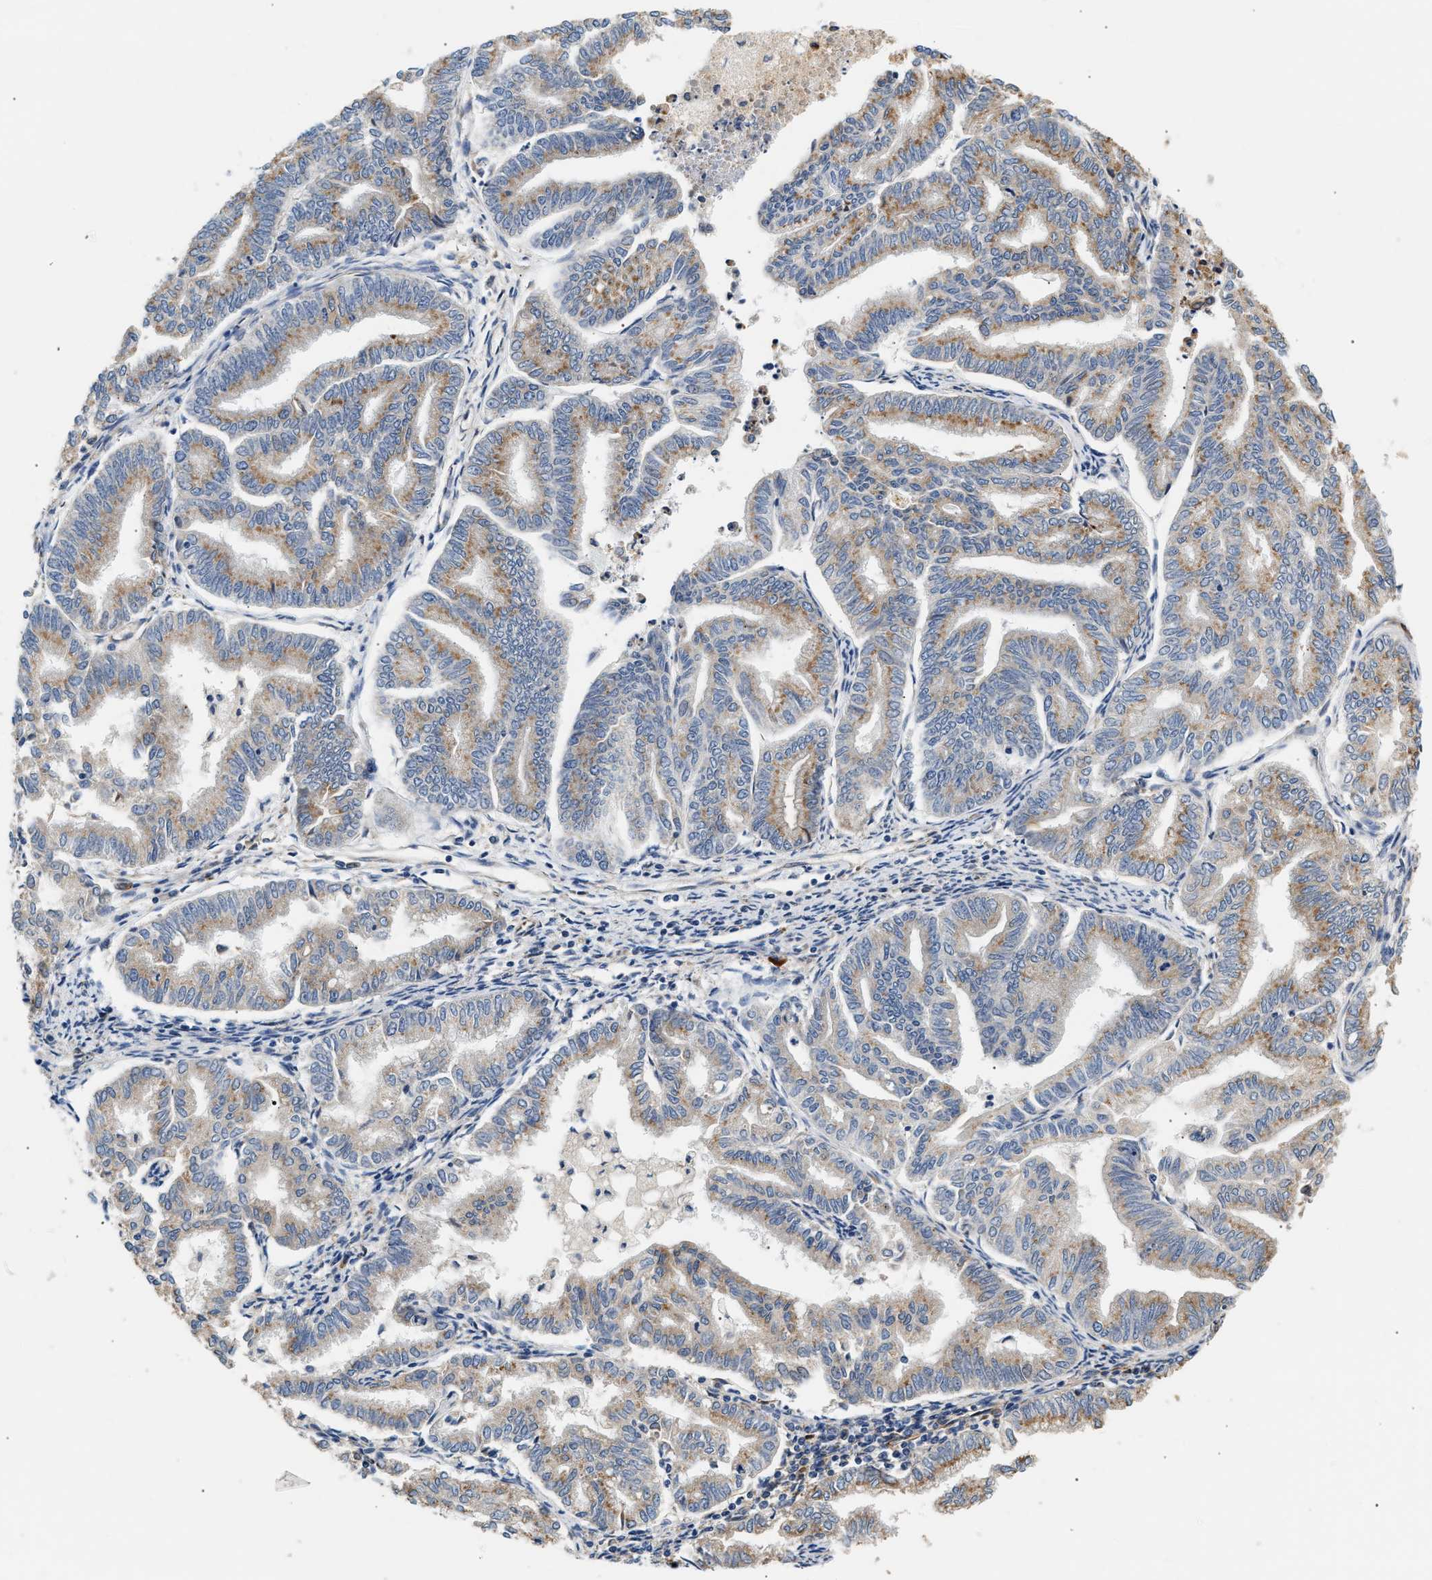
{"staining": {"intensity": "moderate", "quantity": "25%-75%", "location": "cytoplasmic/membranous"}, "tissue": "endometrial cancer", "cell_type": "Tumor cells", "image_type": "cancer", "snomed": [{"axis": "morphology", "description": "Adenocarcinoma, NOS"}, {"axis": "topography", "description": "Endometrium"}], "caption": "A histopathology image of endometrial cancer stained for a protein exhibits moderate cytoplasmic/membranous brown staining in tumor cells. The staining was performed using DAB (3,3'-diaminobenzidine) to visualize the protein expression in brown, while the nuclei were stained in blue with hematoxylin (Magnification: 20x).", "gene": "IFT74", "patient": {"sex": "female", "age": 79}}